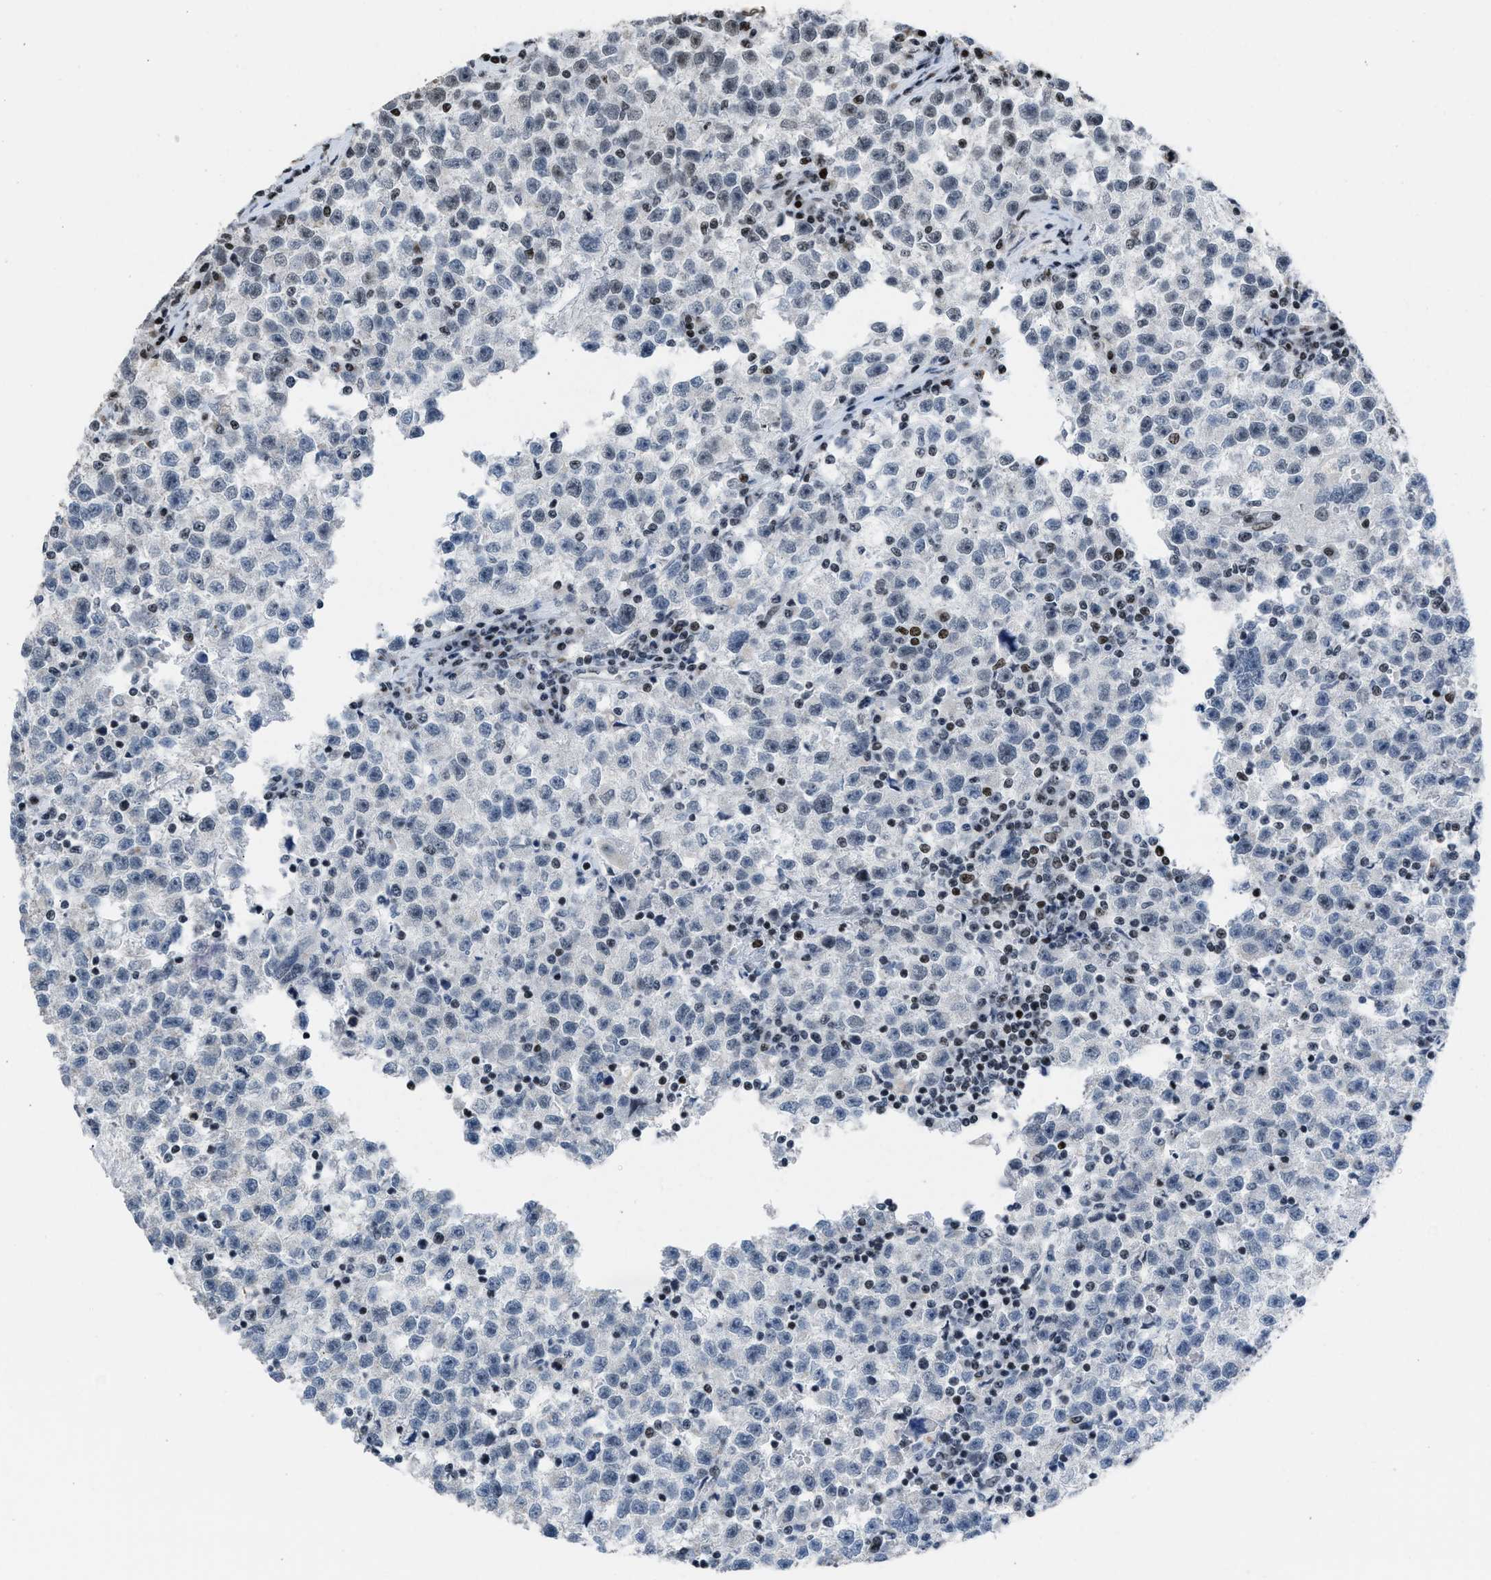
{"staining": {"intensity": "negative", "quantity": "none", "location": "none"}, "tissue": "testis cancer", "cell_type": "Tumor cells", "image_type": "cancer", "snomed": [{"axis": "morphology", "description": "Seminoma, NOS"}, {"axis": "topography", "description": "Testis"}], "caption": "Tumor cells show no significant protein staining in testis cancer.", "gene": "TERF2IP", "patient": {"sex": "male", "age": 22}}